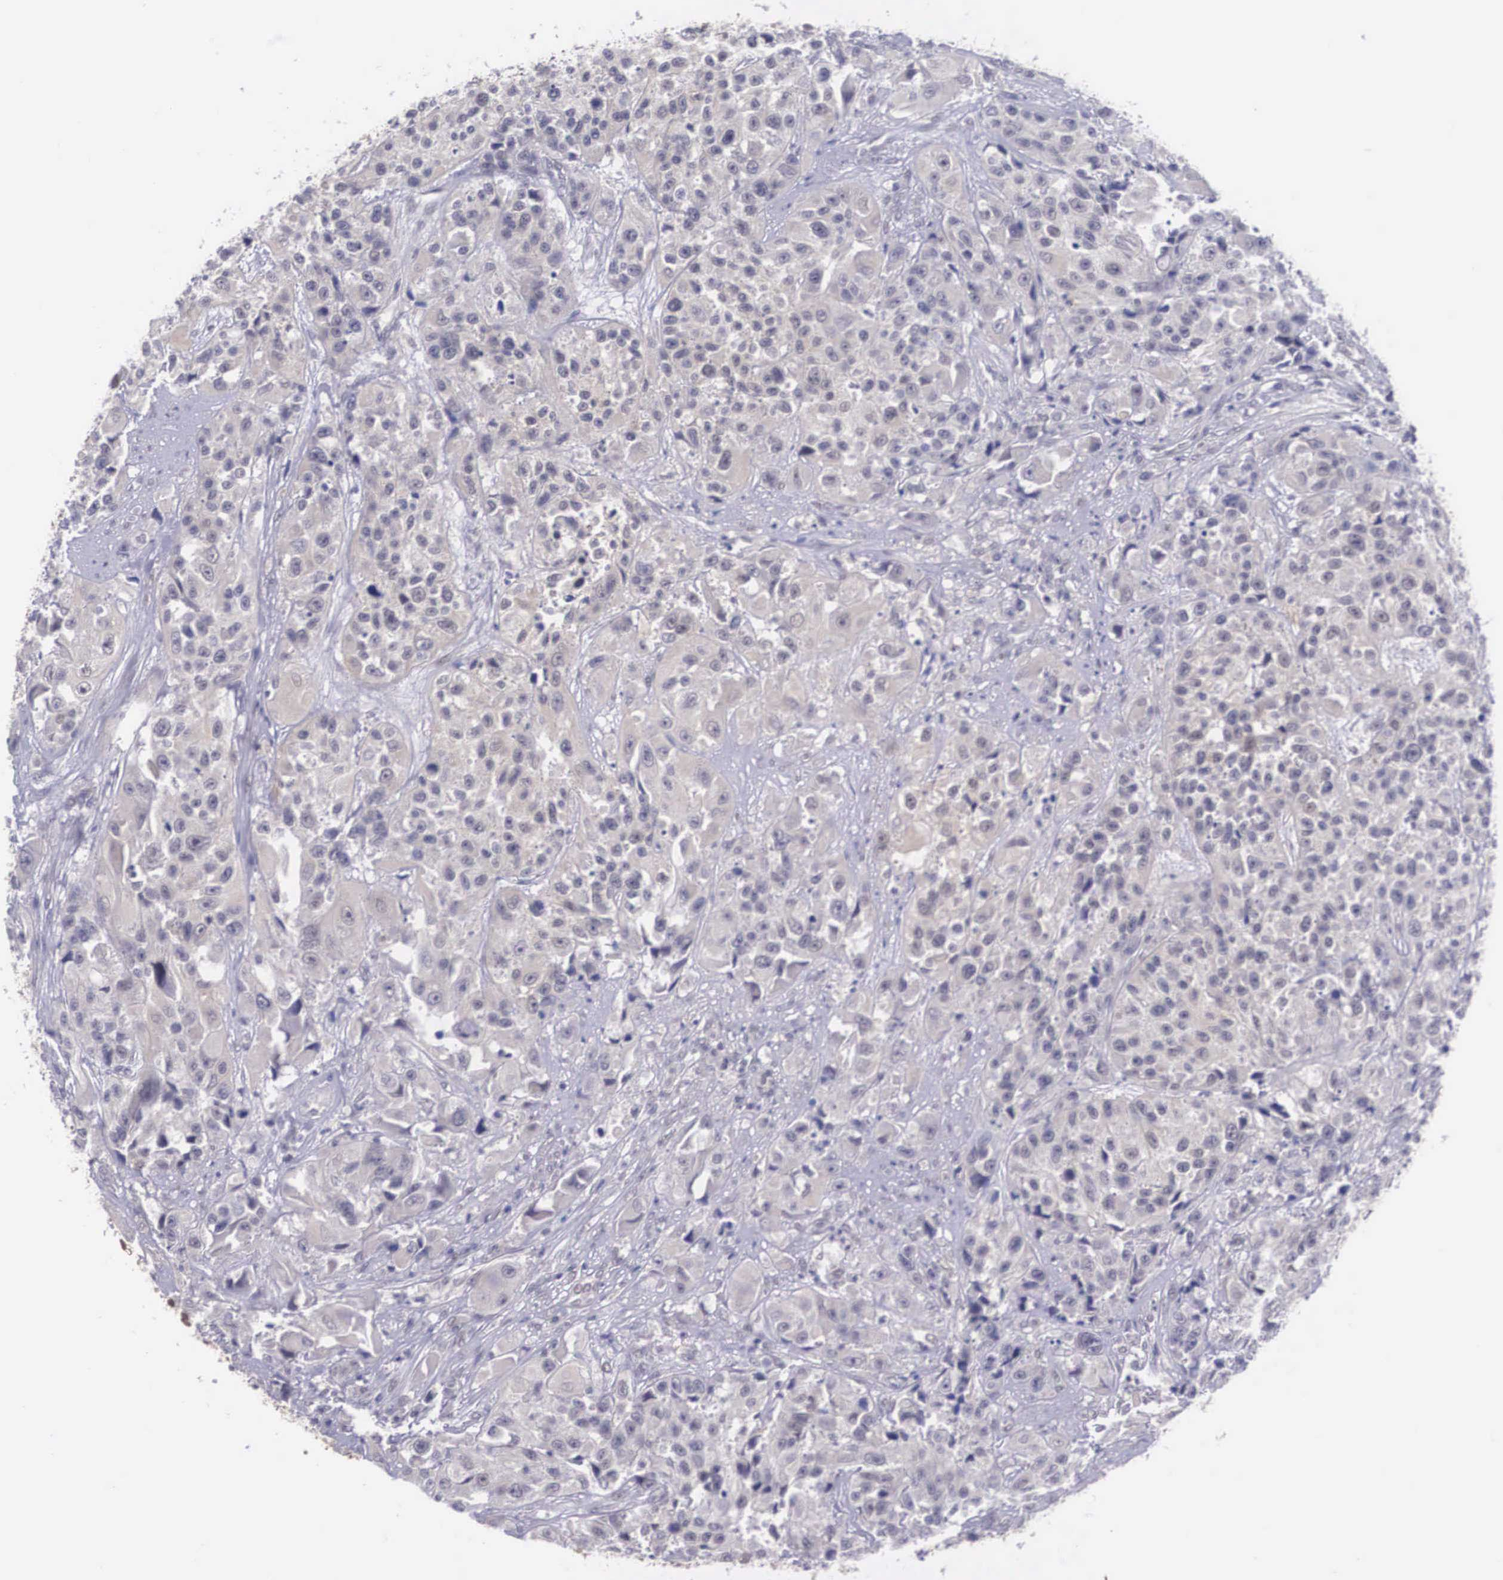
{"staining": {"intensity": "weak", "quantity": "25%-75%", "location": "cytoplasmic/membranous,nuclear"}, "tissue": "urothelial cancer", "cell_type": "Tumor cells", "image_type": "cancer", "snomed": [{"axis": "morphology", "description": "Urothelial carcinoma, High grade"}, {"axis": "topography", "description": "Urinary bladder"}], "caption": "IHC micrograph of human high-grade urothelial carcinoma stained for a protein (brown), which reveals low levels of weak cytoplasmic/membranous and nuclear staining in approximately 25%-75% of tumor cells.", "gene": "NINL", "patient": {"sex": "female", "age": 81}}